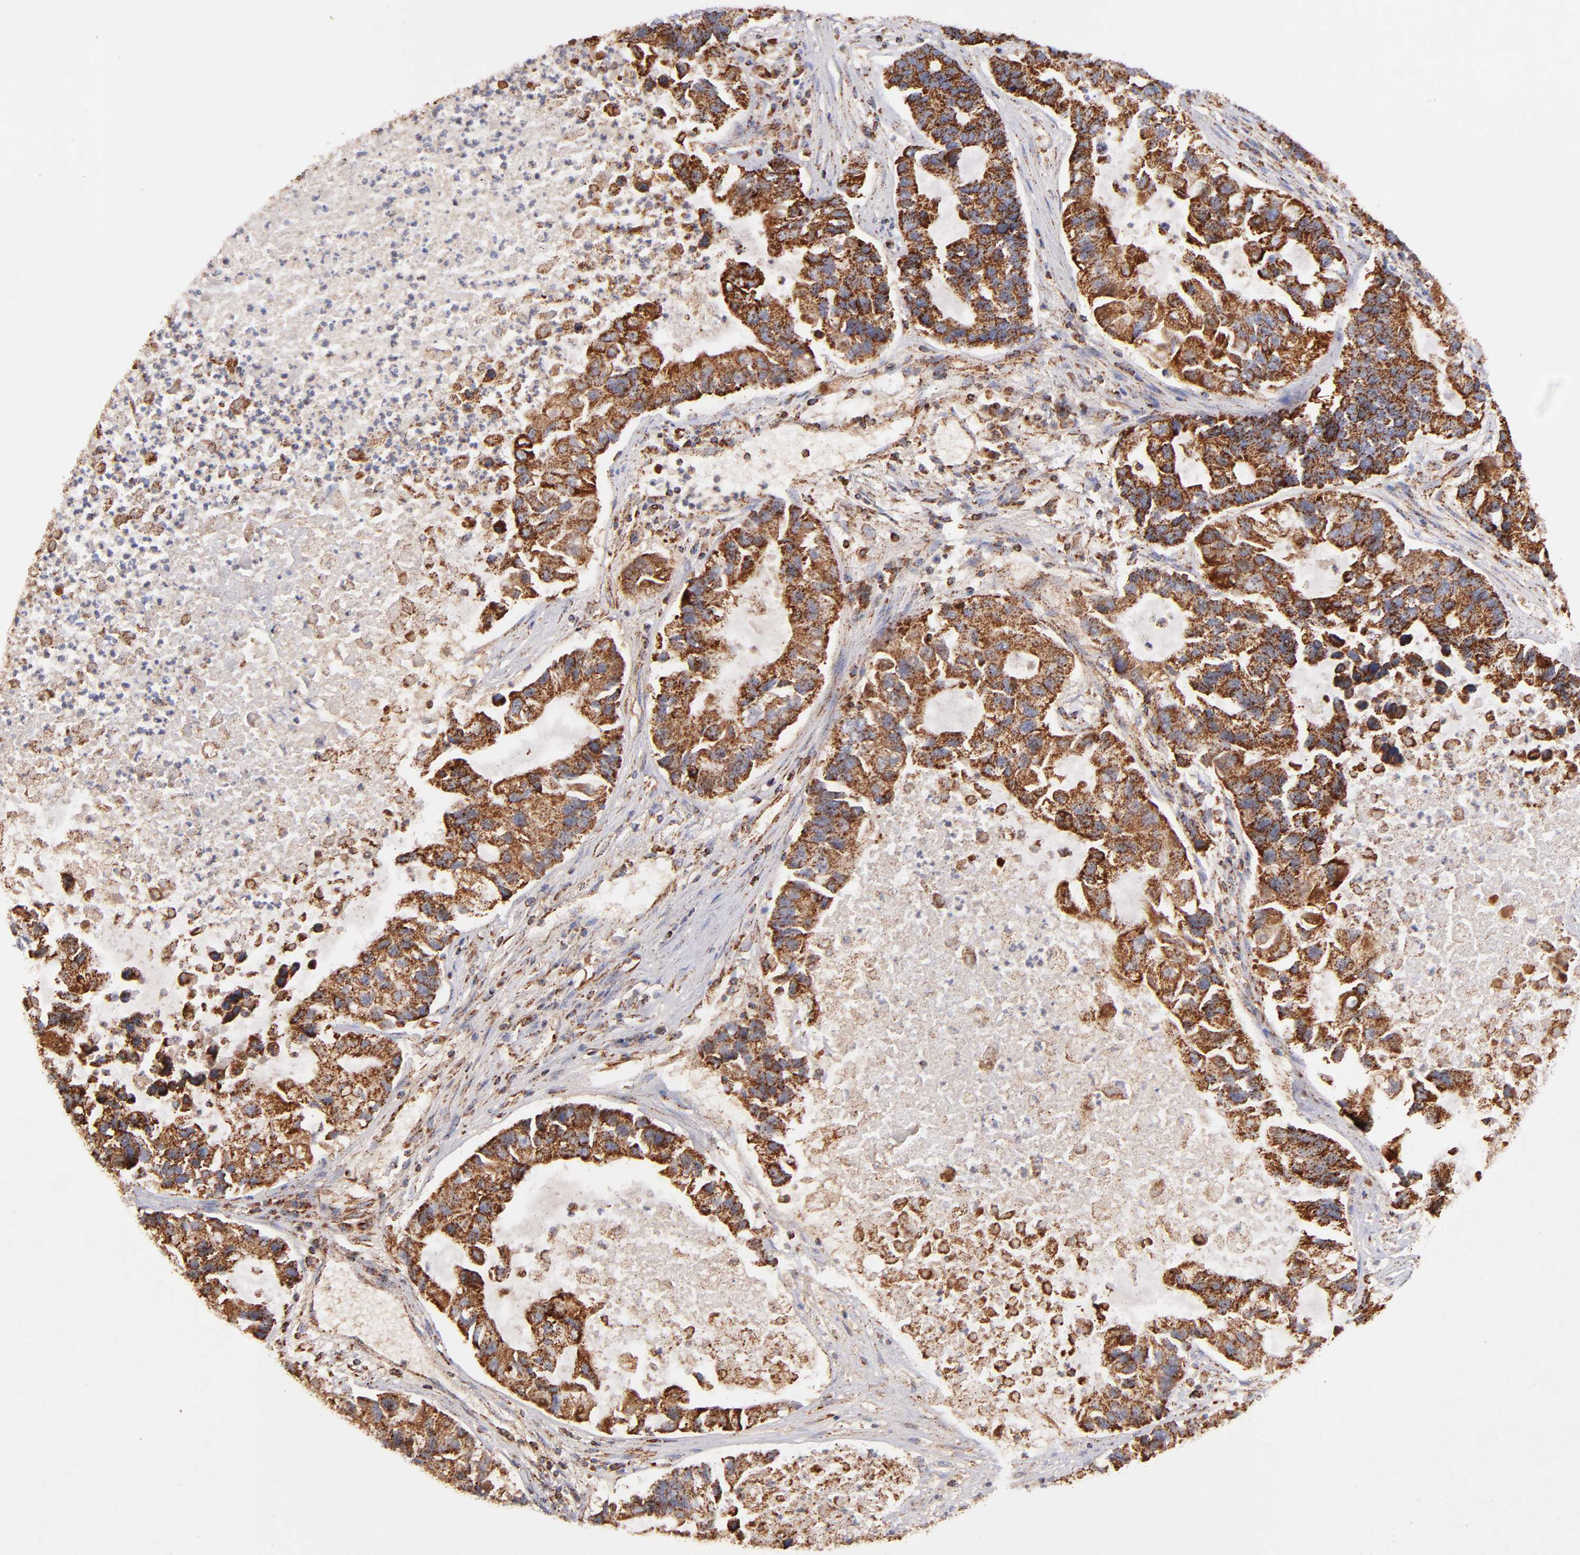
{"staining": {"intensity": "moderate", "quantity": ">75%", "location": "cytoplasmic/membranous"}, "tissue": "lung cancer", "cell_type": "Tumor cells", "image_type": "cancer", "snomed": [{"axis": "morphology", "description": "Adenocarcinoma, NOS"}, {"axis": "topography", "description": "Lung"}], "caption": "This micrograph reveals immunohistochemistry staining of lung adenocarcinoma, with medium moderate cytoplasmic/membranous positivity in about >75% of tumor cells.", "gene": "DLST", "patient": {"sex": "female", "age": 51}}